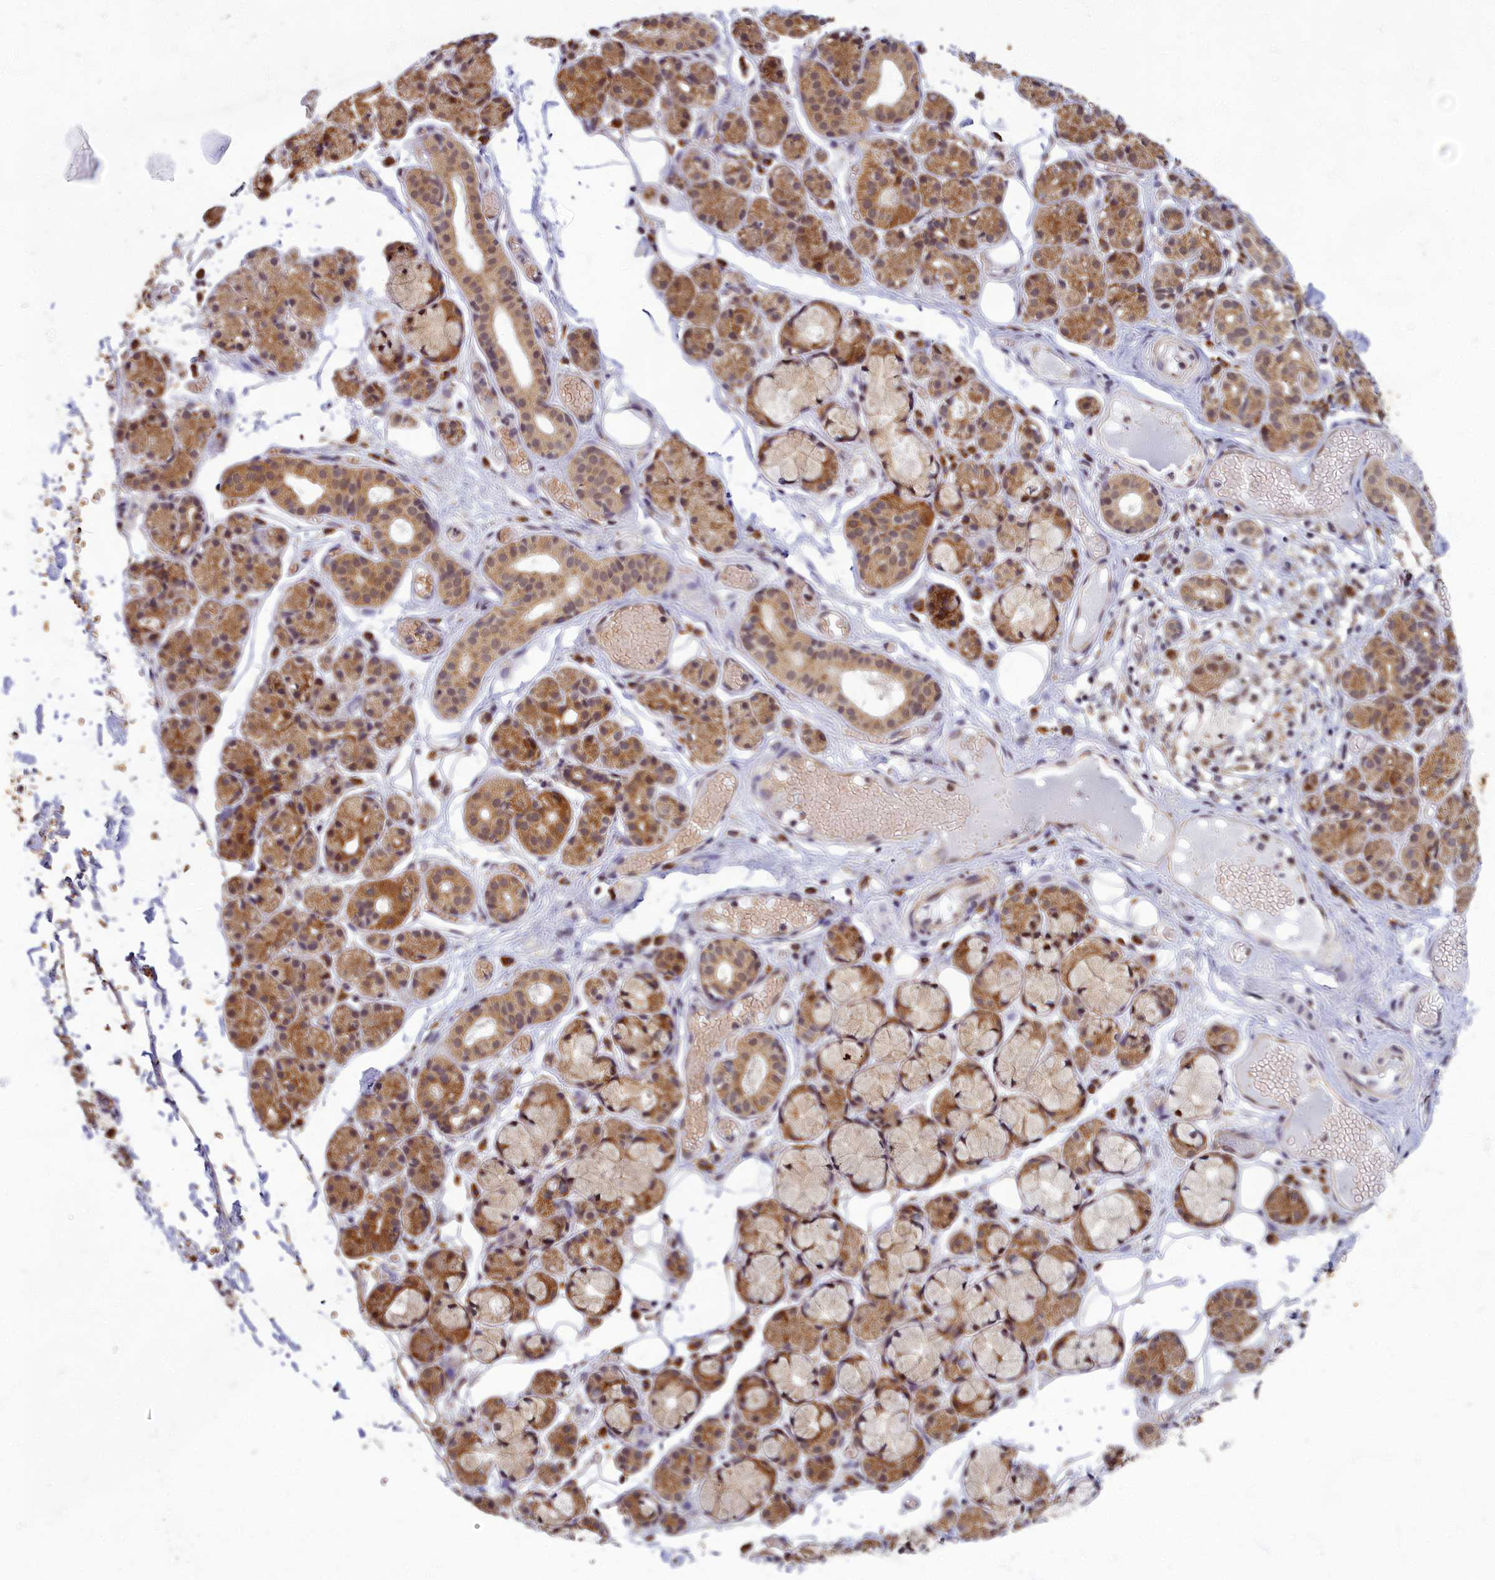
{"staining": {"intensity": "moderate", "quantity": ">75%", "location": "cytoplasmic/membranous,nuclear"}, "tissue": "salivary gland", "cell_type": "Glandular cells", "image_type": "normal", "snomed": [{"axis": "morphology", "description": "Normal tissue, NOS"}, {"axis": "topography", "description": "Salivary gland"}], "caption": "Immunohistochemistry (IHC) photomicrograph of normal salivary gland: human salivary gland stained using IHC exhibits medium levels of moderate protein expression localized specifically in the cytoplasmic/membranous,nuclear of glandular cells, appearing as a cytoplasmic/membranous,nuclear brown color.", "gene": "EARS2", "patient": {"sex": "male", "age": 63}}